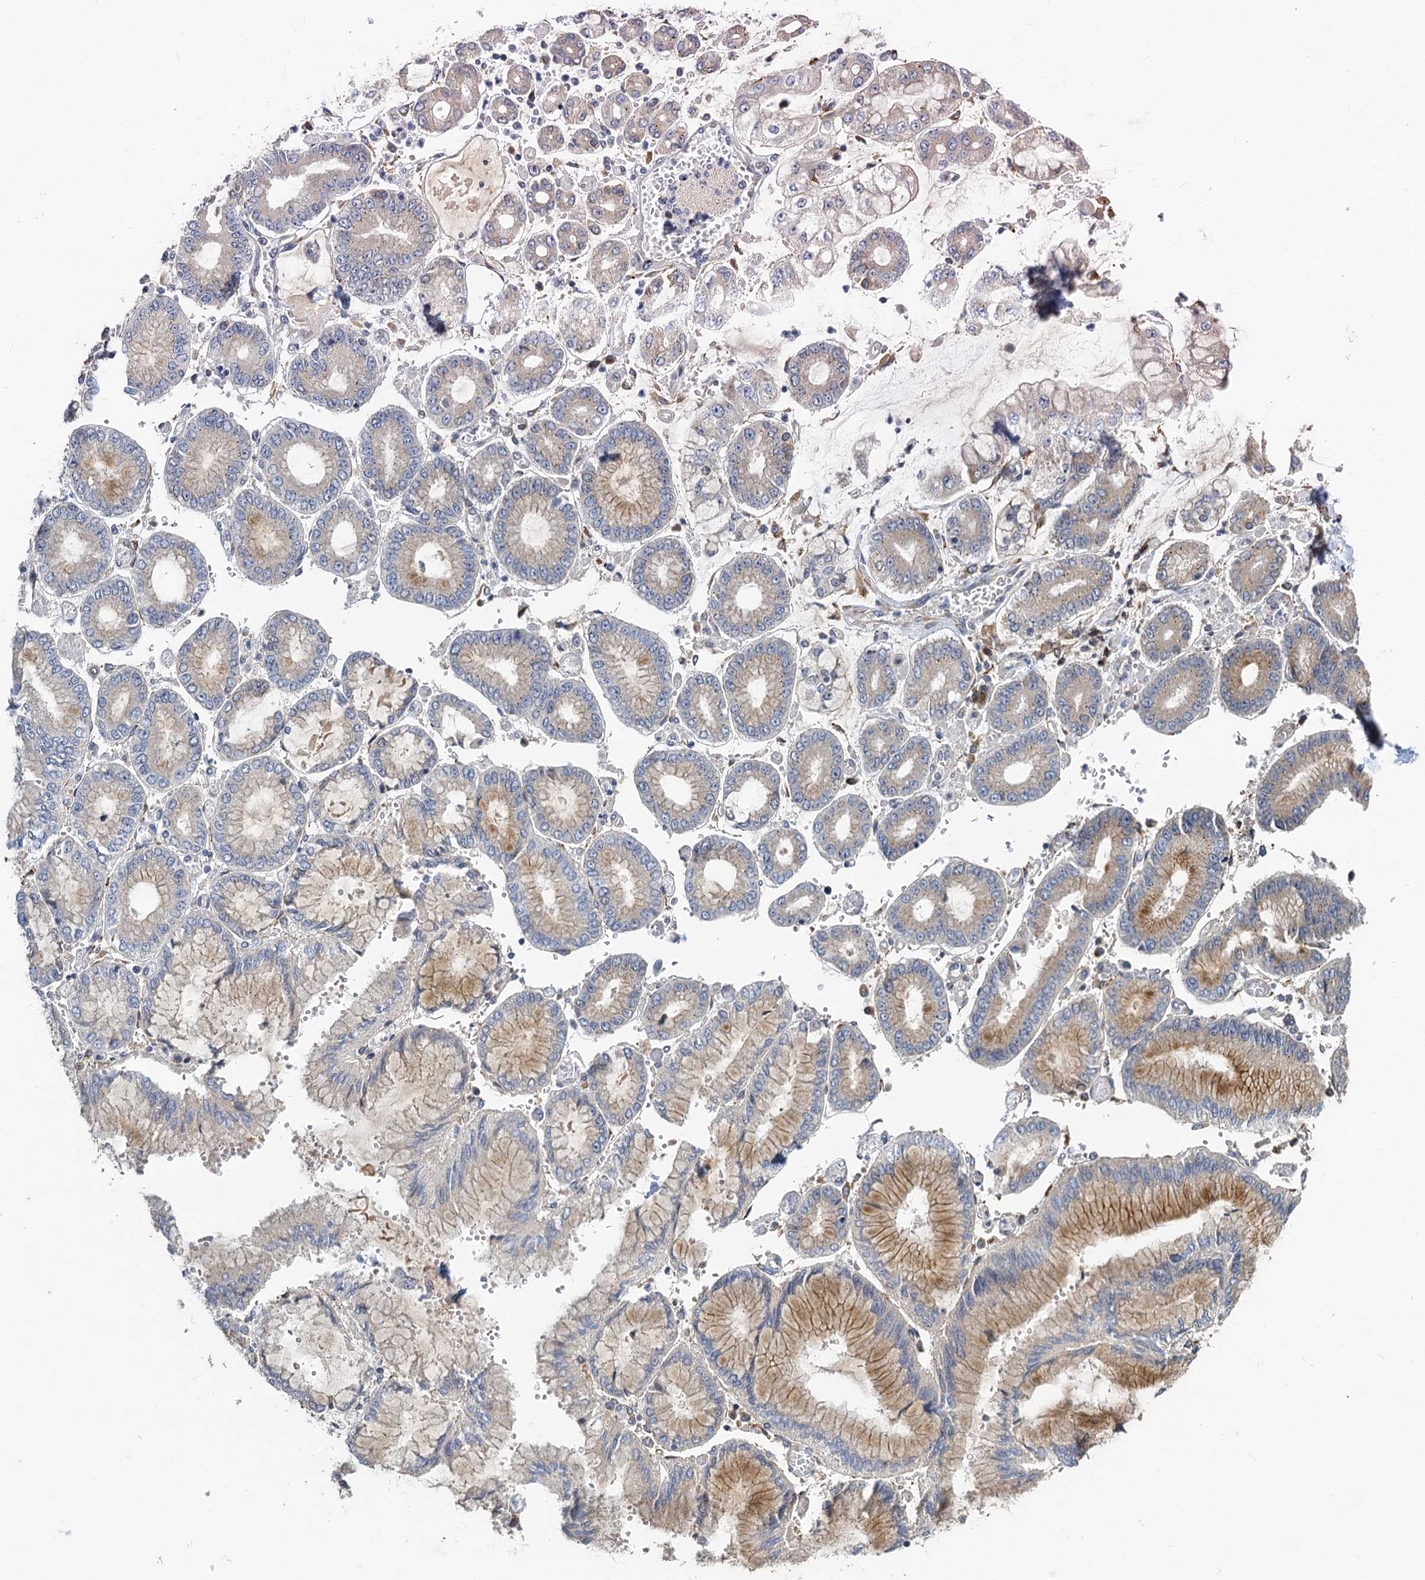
{"staining": {"intensity": "moderate", "quantity": "25%-75%", "location": "cytoplasmic/membranous"}, "tissue": "stomach cancer", "cell_type": "Tumor cells", "image_type": "cancer", "snomed": [{"axis": "morphology", "description": "Adenocarcinoma, NOS"}, {"axis": "topography", "description": "Stomach"}], "caption": "Human stomach adenocarcinoma stained with a brown dye shows moderate cytoplasmic/membranous positive expression in about 25%-75% of tumor cells.", "gene": "NKAPD1", "patient": {"sex": "male", "age": 76}}